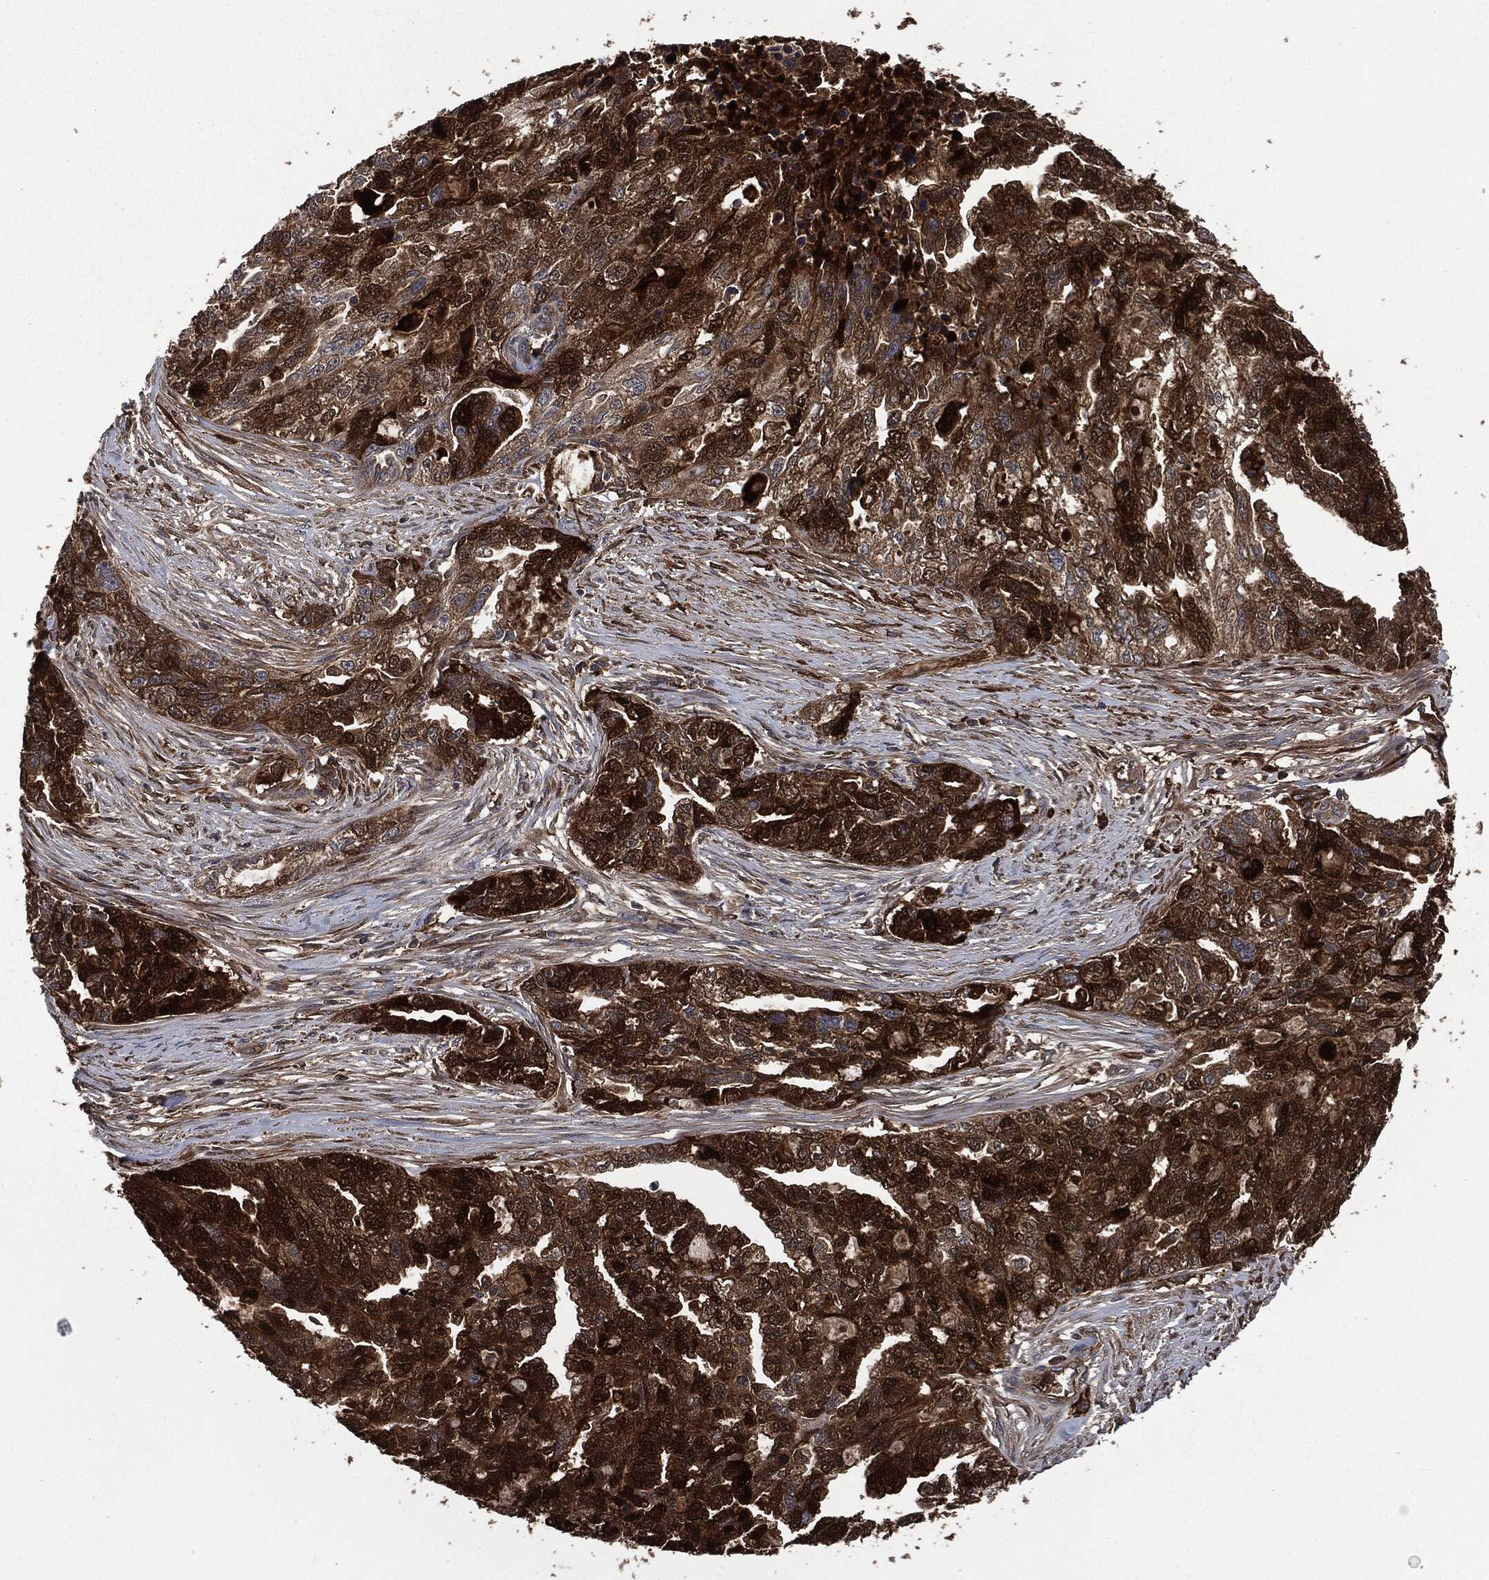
{"staining": {"intensity": "strong", "quantity": ">75%", "location": "cytoplasmic/membranous"}, "tissue": "ovarian cancer", "cell_type": "Tumor cells", "image_type": "cancer", "snomed": [{"axis": "morphology", "description": "Cystadenocarcinoma, serous, NOS"}, {"axis": "topography", "description": "Ovary"}], "caption": "Brown immunohistochemical staining in human ovarian cancer demonstrates strong cytoplasmic/membranous staining in about >75% of tumor cells. The staining was performed using DAB (3,3'-diaminobenzidine) to visualize the protein expression in brown, while the nuclei were stained in blue with hematoxylin (Magnification: 20x).", "gene": "CRABP2", "patient": {"sex": "female", "age": 51}}